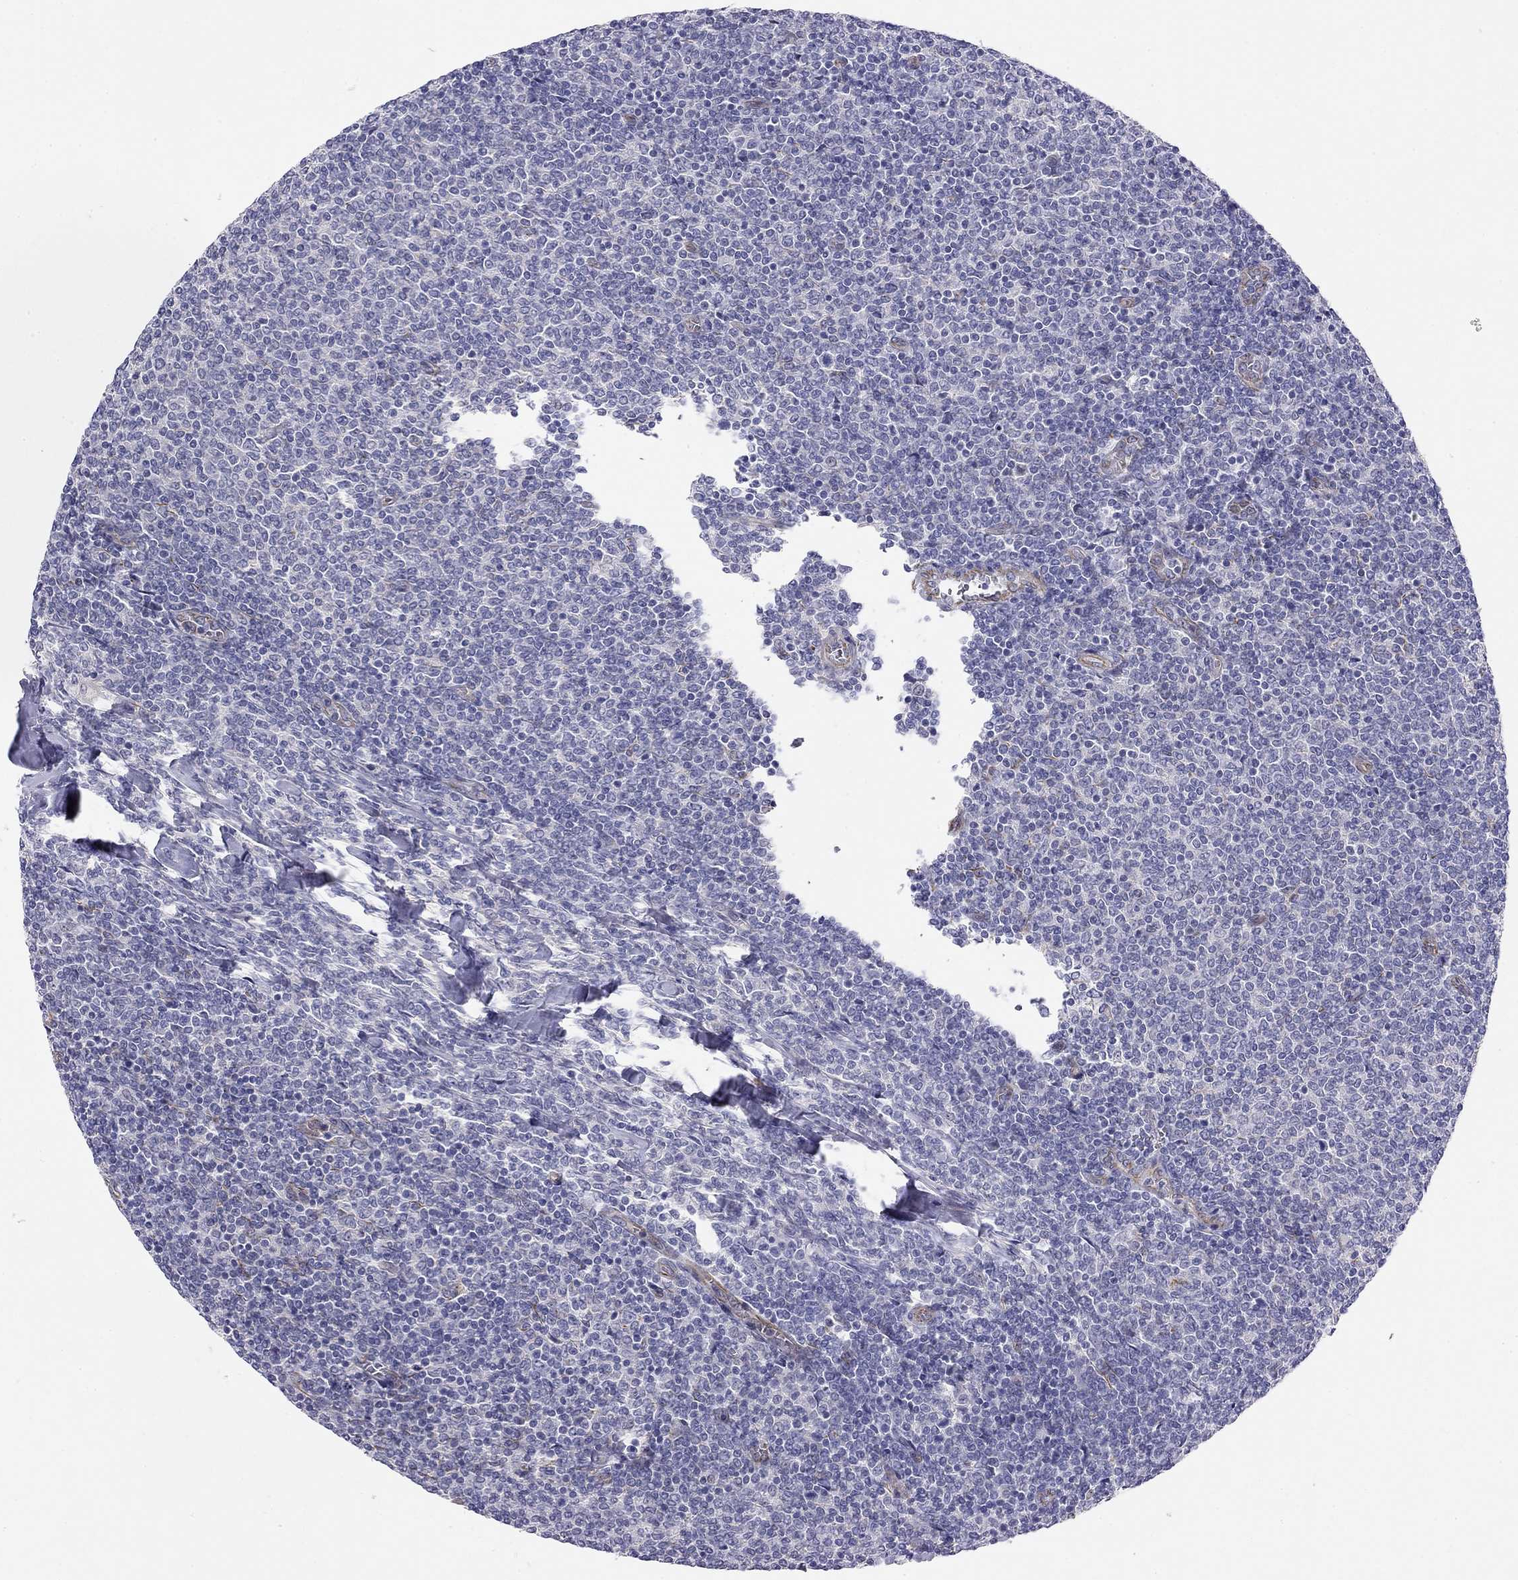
{"staining": {"intensity": "negative", "quantity": "none", "location": "none"}, "tissue": "lymphoma", "cell_type": "Tumor cells", "image_type": "cancer", "snomed": [{"axis": "morphology", "description": "Malignant lymphoma, non-Hodgkin's type, Low grade"}, {"axis": "topography", "description": "Lymph node"}], "caption": "An immunohistochemistry photomicrograph of lymphoma is shown. There is no staining in tumor cells of lymphoma. Nuclei are stained in blue.", "gene": "RTL1", "patient": {"sex": "male", "age": 52}}